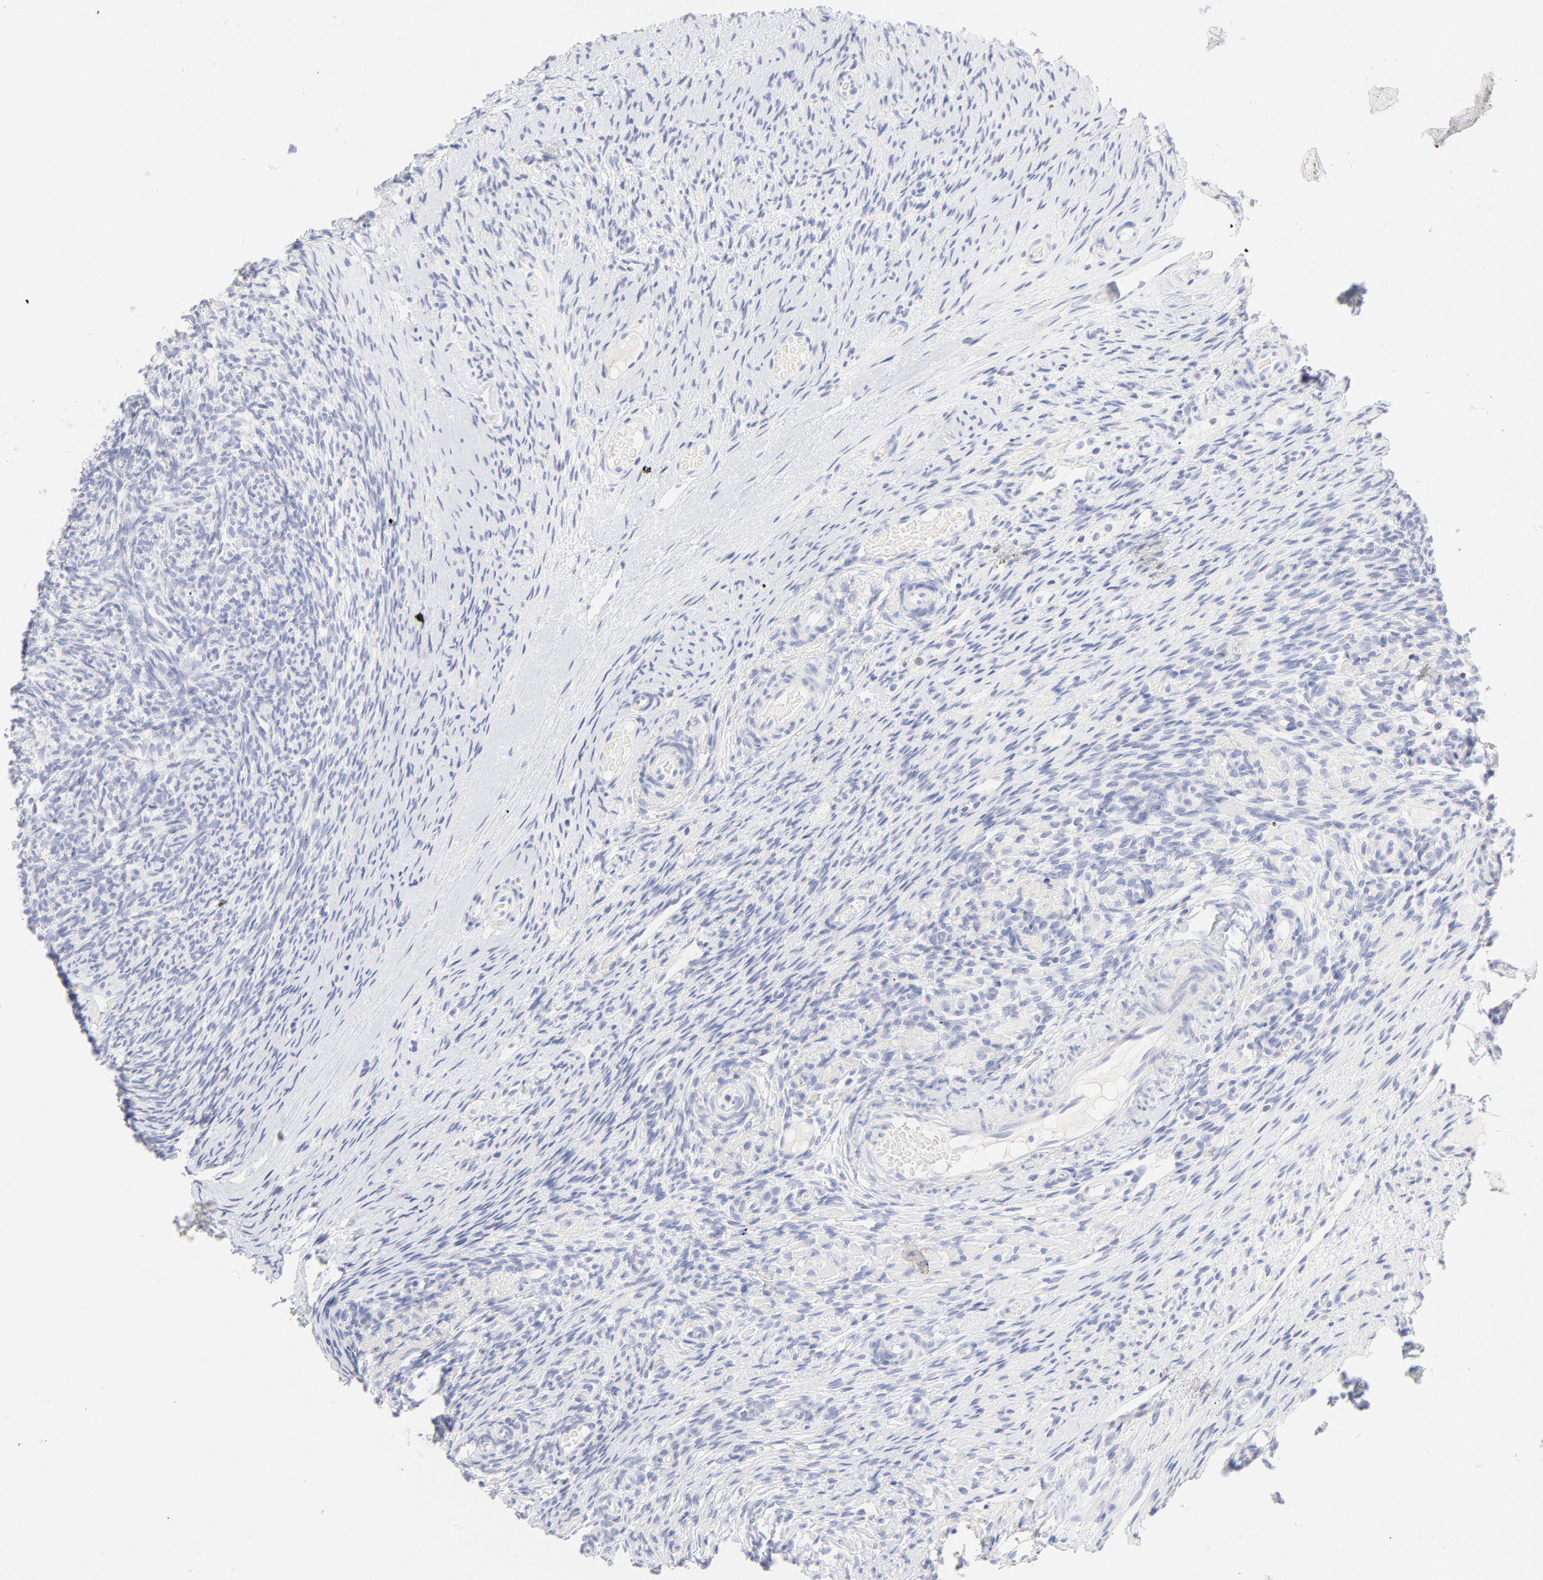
{"staining": {"intensity": "negative", "quantity": "none", "location": "none"}, "tissue": "ovary", "cell_type": "Ovarian stroma cells", "image_type": "normal", "snomed": [{"axis": "morphology", "description": "Normal tissue, NOS"}, {"axis": "topography", "description": "Ovary"}], "caption": "High power microscopy image of an IHC photomicrograph of unremarkable ovary, revealing no significant positivity in ovarian stroma cells.", "gene": "ELF3", "patient": {"sex": "female", "age": 60}}